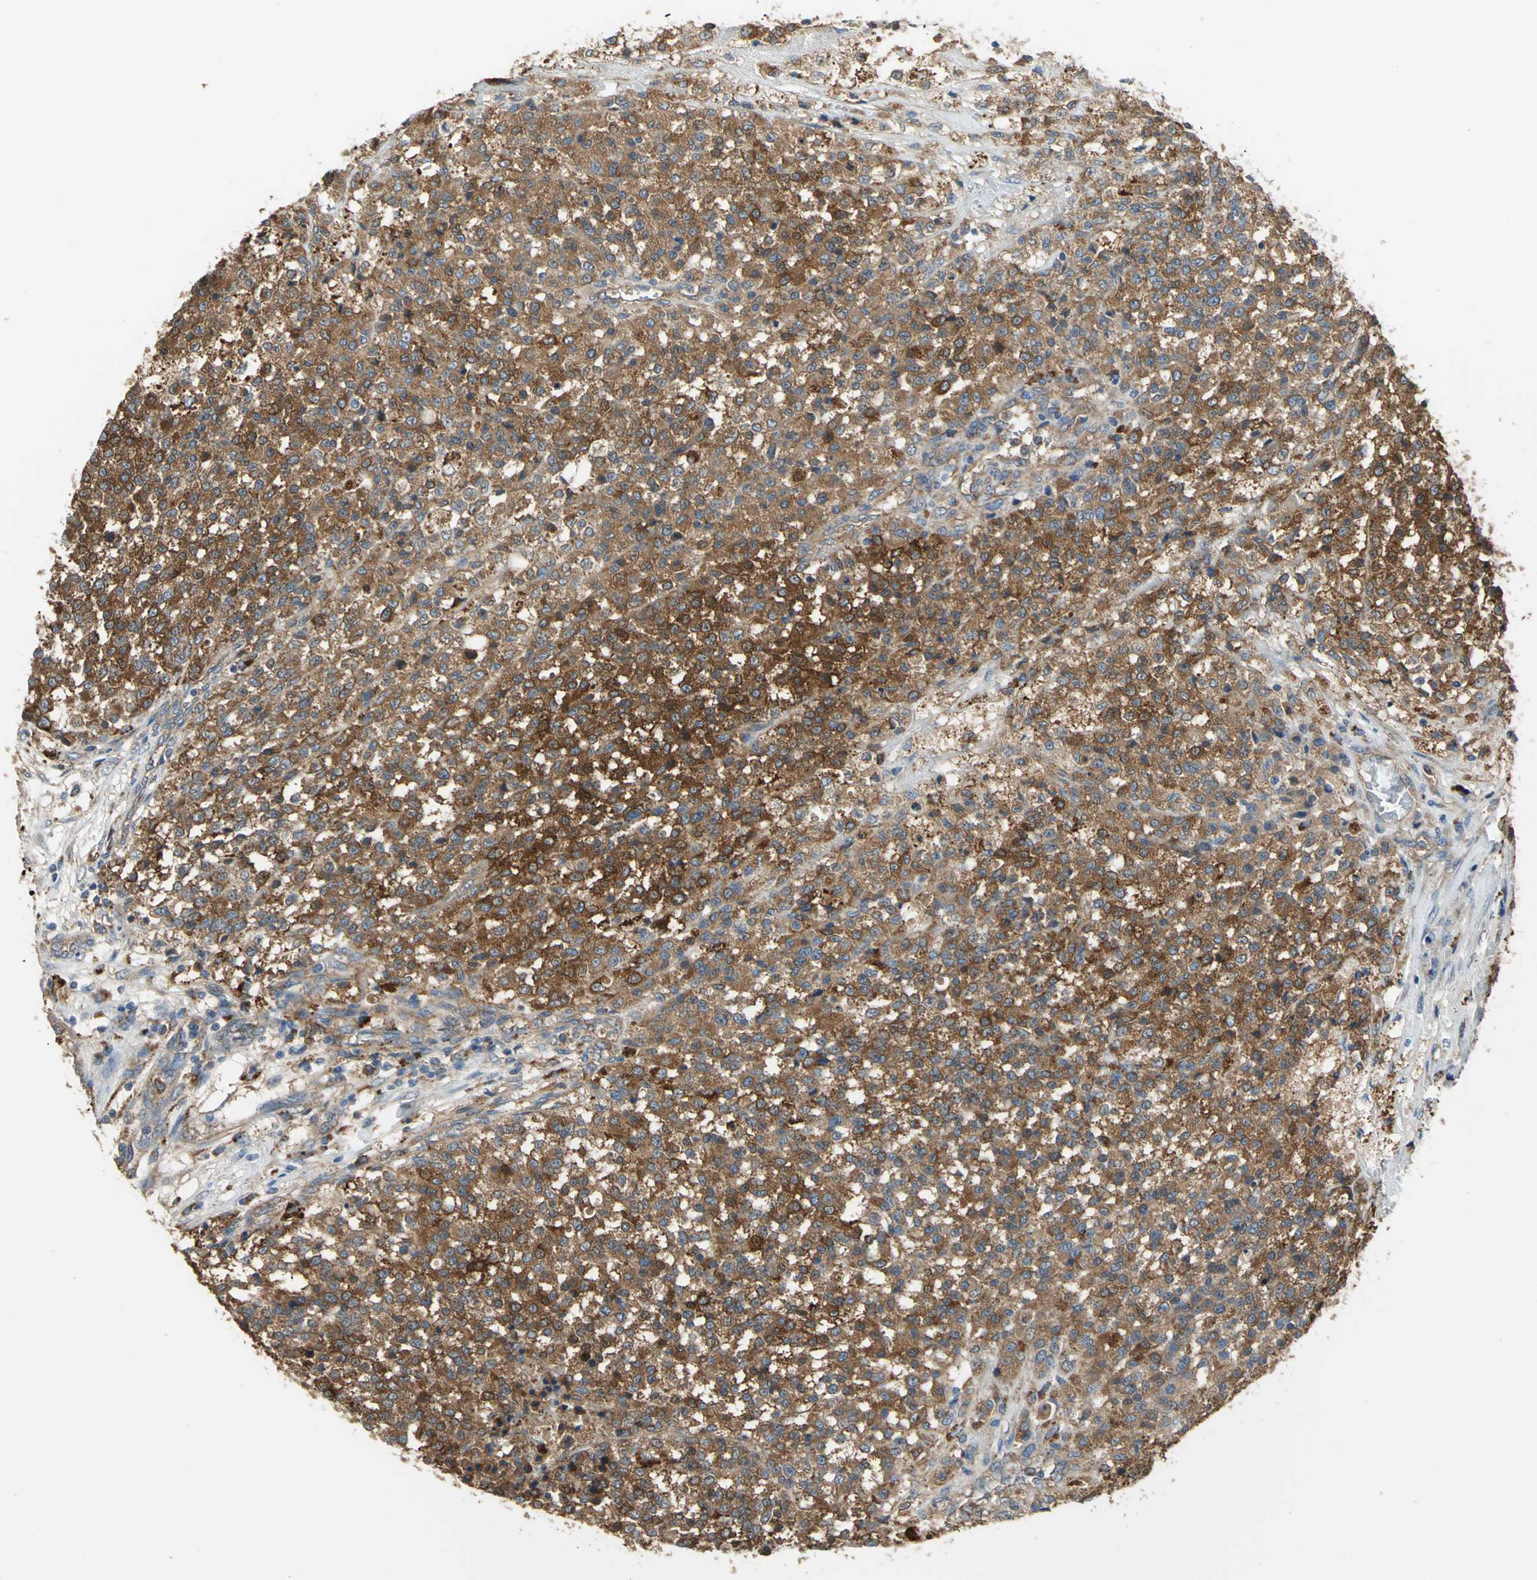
{"staining": {"intensity": "strong", "quantity": ">75%", "location": "cytoplasmic/membranous"}, "tissue": "testis cancer", "cell_type": "Tumor cells", "image_type": "cancer", "snomed": [{"axis": "morphology", "description": "Seminoma, NOS"}, {"axis": "topography", "description": "Testis"}], "caption": "Human testis cancer stained with a brown dye demonstrates strong cytoplasmic/membranous positive positivity in approximately >75% of tumor cells.", "gene": "DIAPH2", "patient": {"sex": "male", "age": 59}}